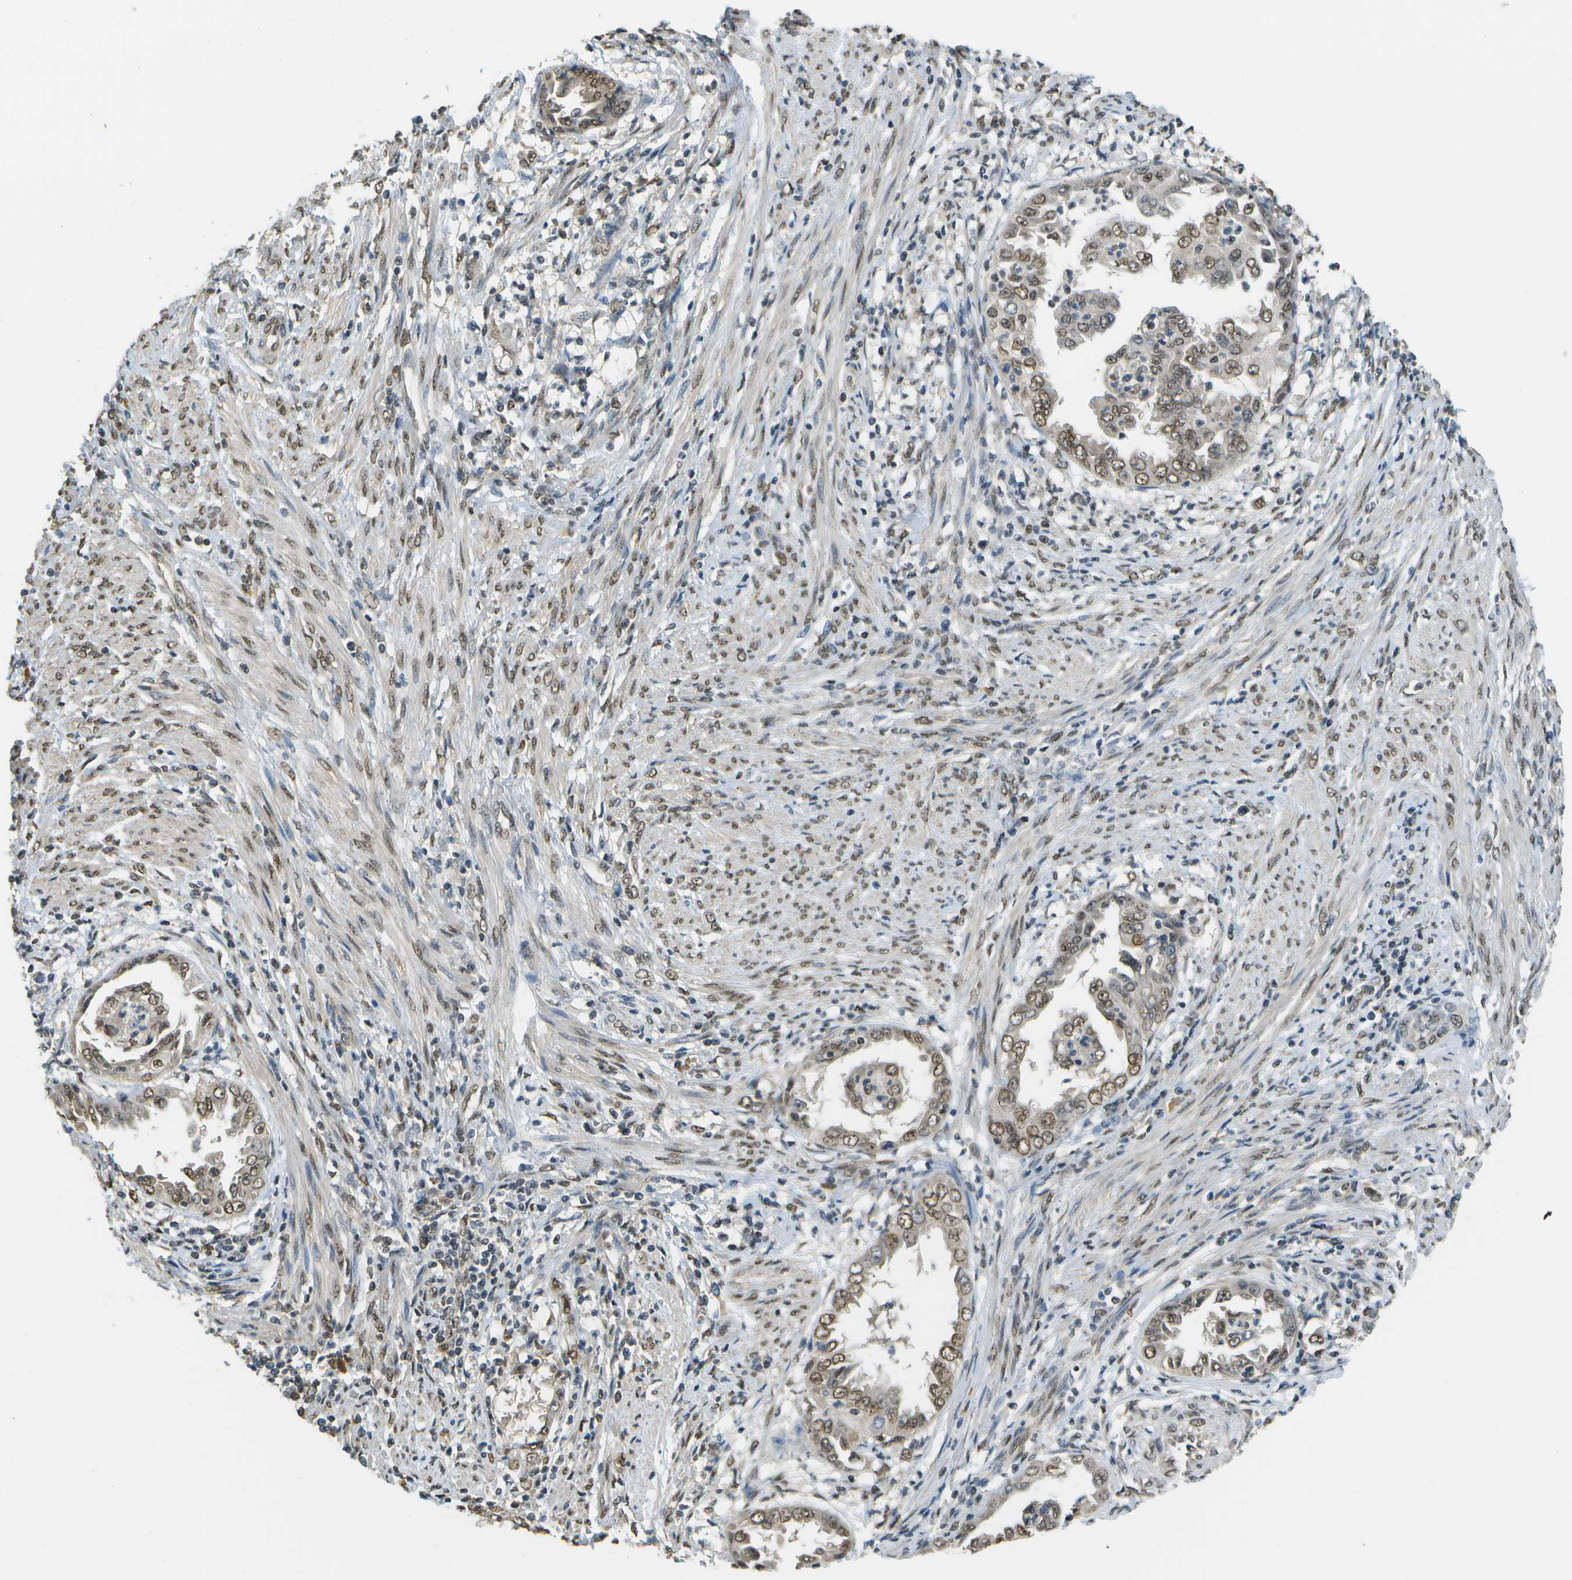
{"staining": {"intensity": "weak", "quantity": ">75%", "location": "cytoplasmic/membranous,nuclear"}, "tissue": "endometrial cancer", "cell_type": "Tumor cells", "image_type": "cancer", "snomed": [{"axis": "morphology", "description": "Adenocarcinoma, NOS"}, {"axis": "topography", "description": "Endometrium"}], "caption": "Endometrial cancer (adenocarcinoma) stained with a protein marker demonstrates weak staining in tumor cells.", "gene": "ABL2", "patient": {"sex": "female", "age": 85}}